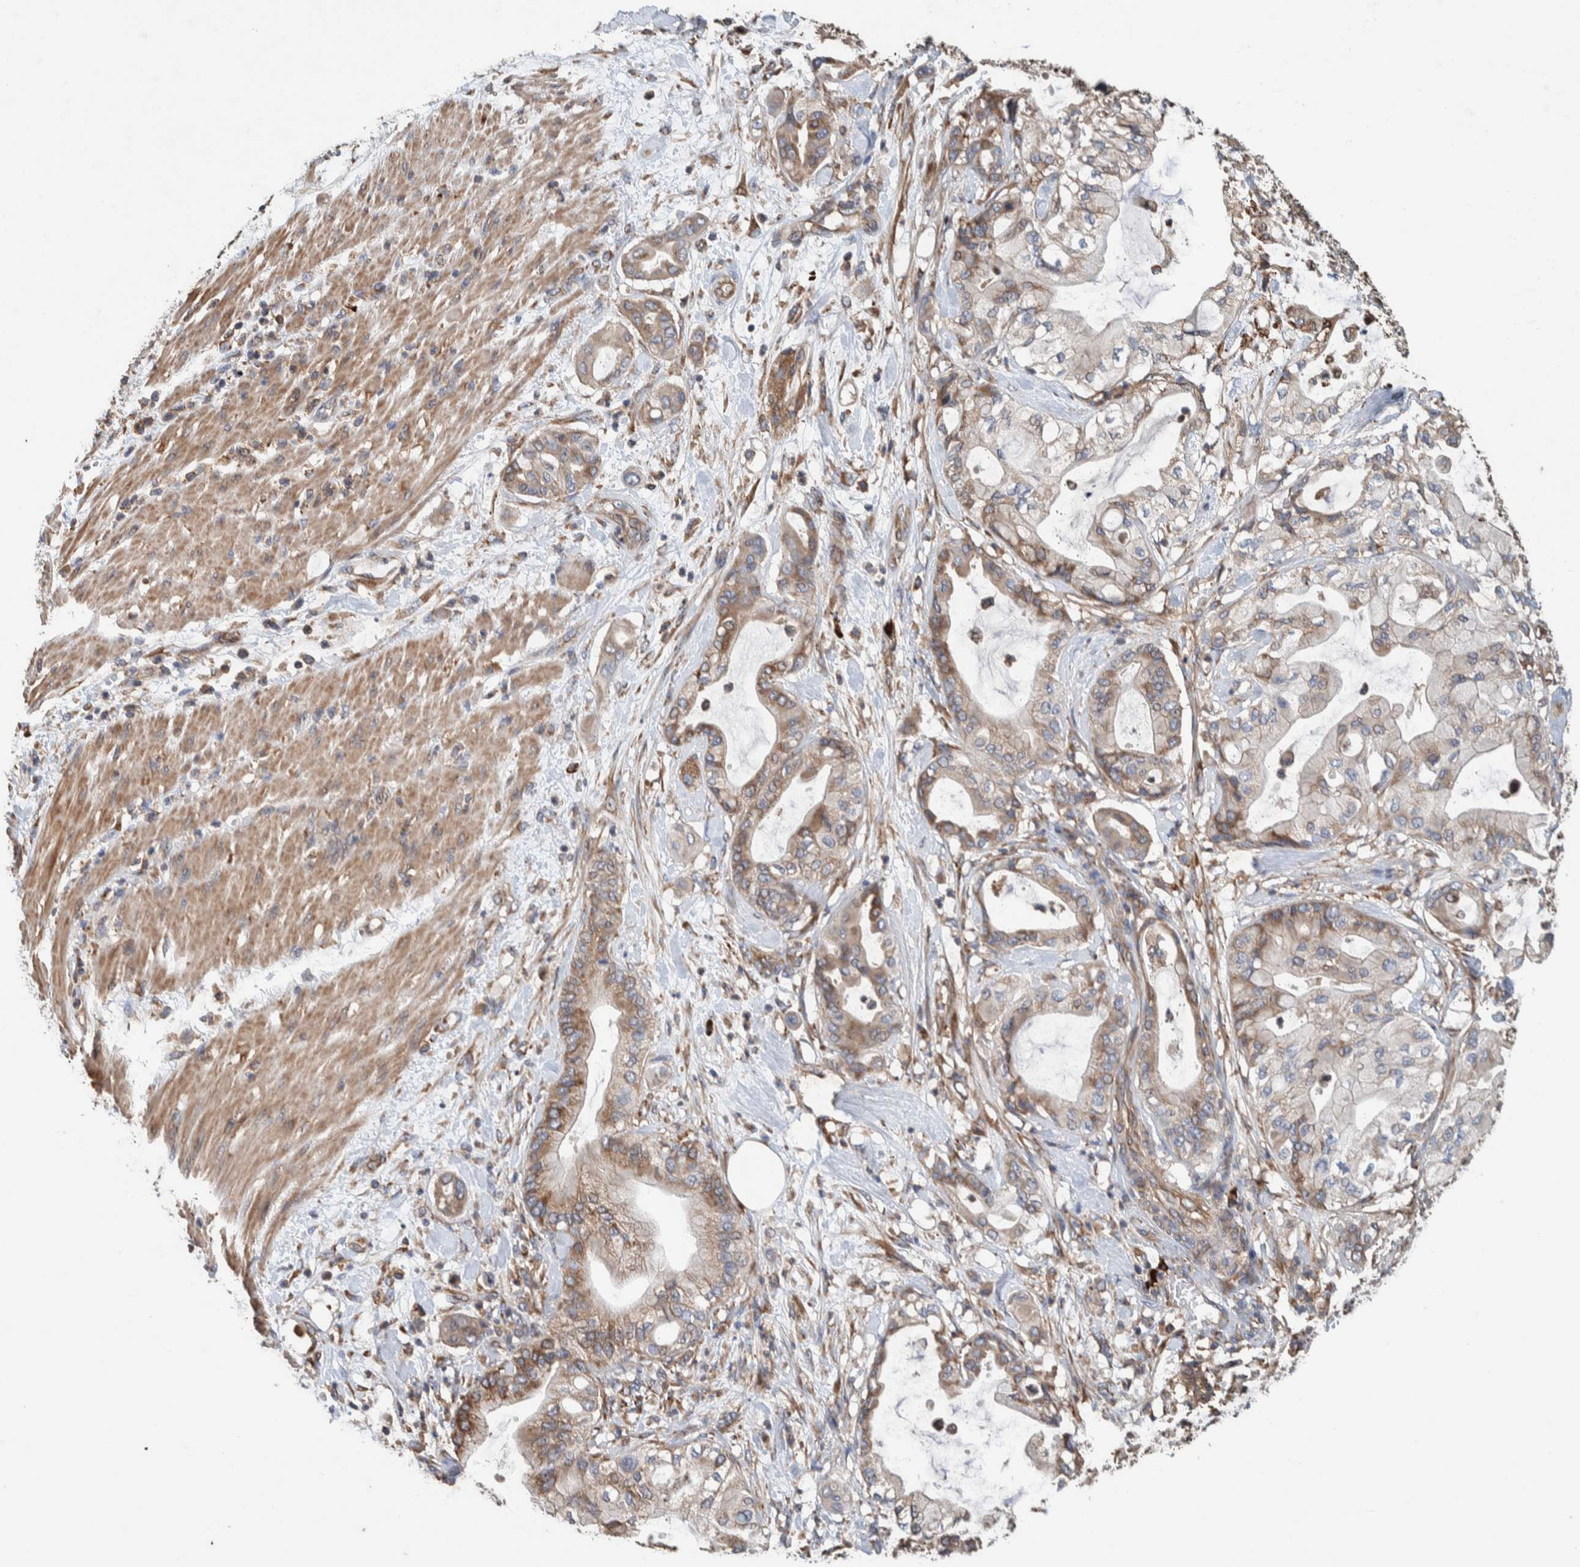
{"staining": {"intensity": "moderate", "quantity": "25%-75%", "location": "cytoplasmic/membranous"}, "tissue": "pancreatic cancer", "cell_type": "Tumor cells", "image_type": "cancer", "snomed": [{"axis": "morphology", "description": "Adenocarcinoma, NOS"}, {"axis": "morphology", "description": "Adenocarcinoma, metastatic, NOS"}, {"axis": "topography", "description": "Lymph node"}, {"axis": "topography", "description": "Pancreas"}, {"axis": "topography", "description": "Duodenum"}], "caption": "Immunohistochemistry image of neoplastic tissue: human pancreatic adenocarcinoma stained using immunohistochemistry (IHC) shows medium levels of moderate protein expression localized specifically in the cytoplasmic/membranous of tumor cells, appearing as a cytoplasmic/membranous brown color.", "gene": "PLA2G3", "patient": {"sex": "female", "age": 64}}